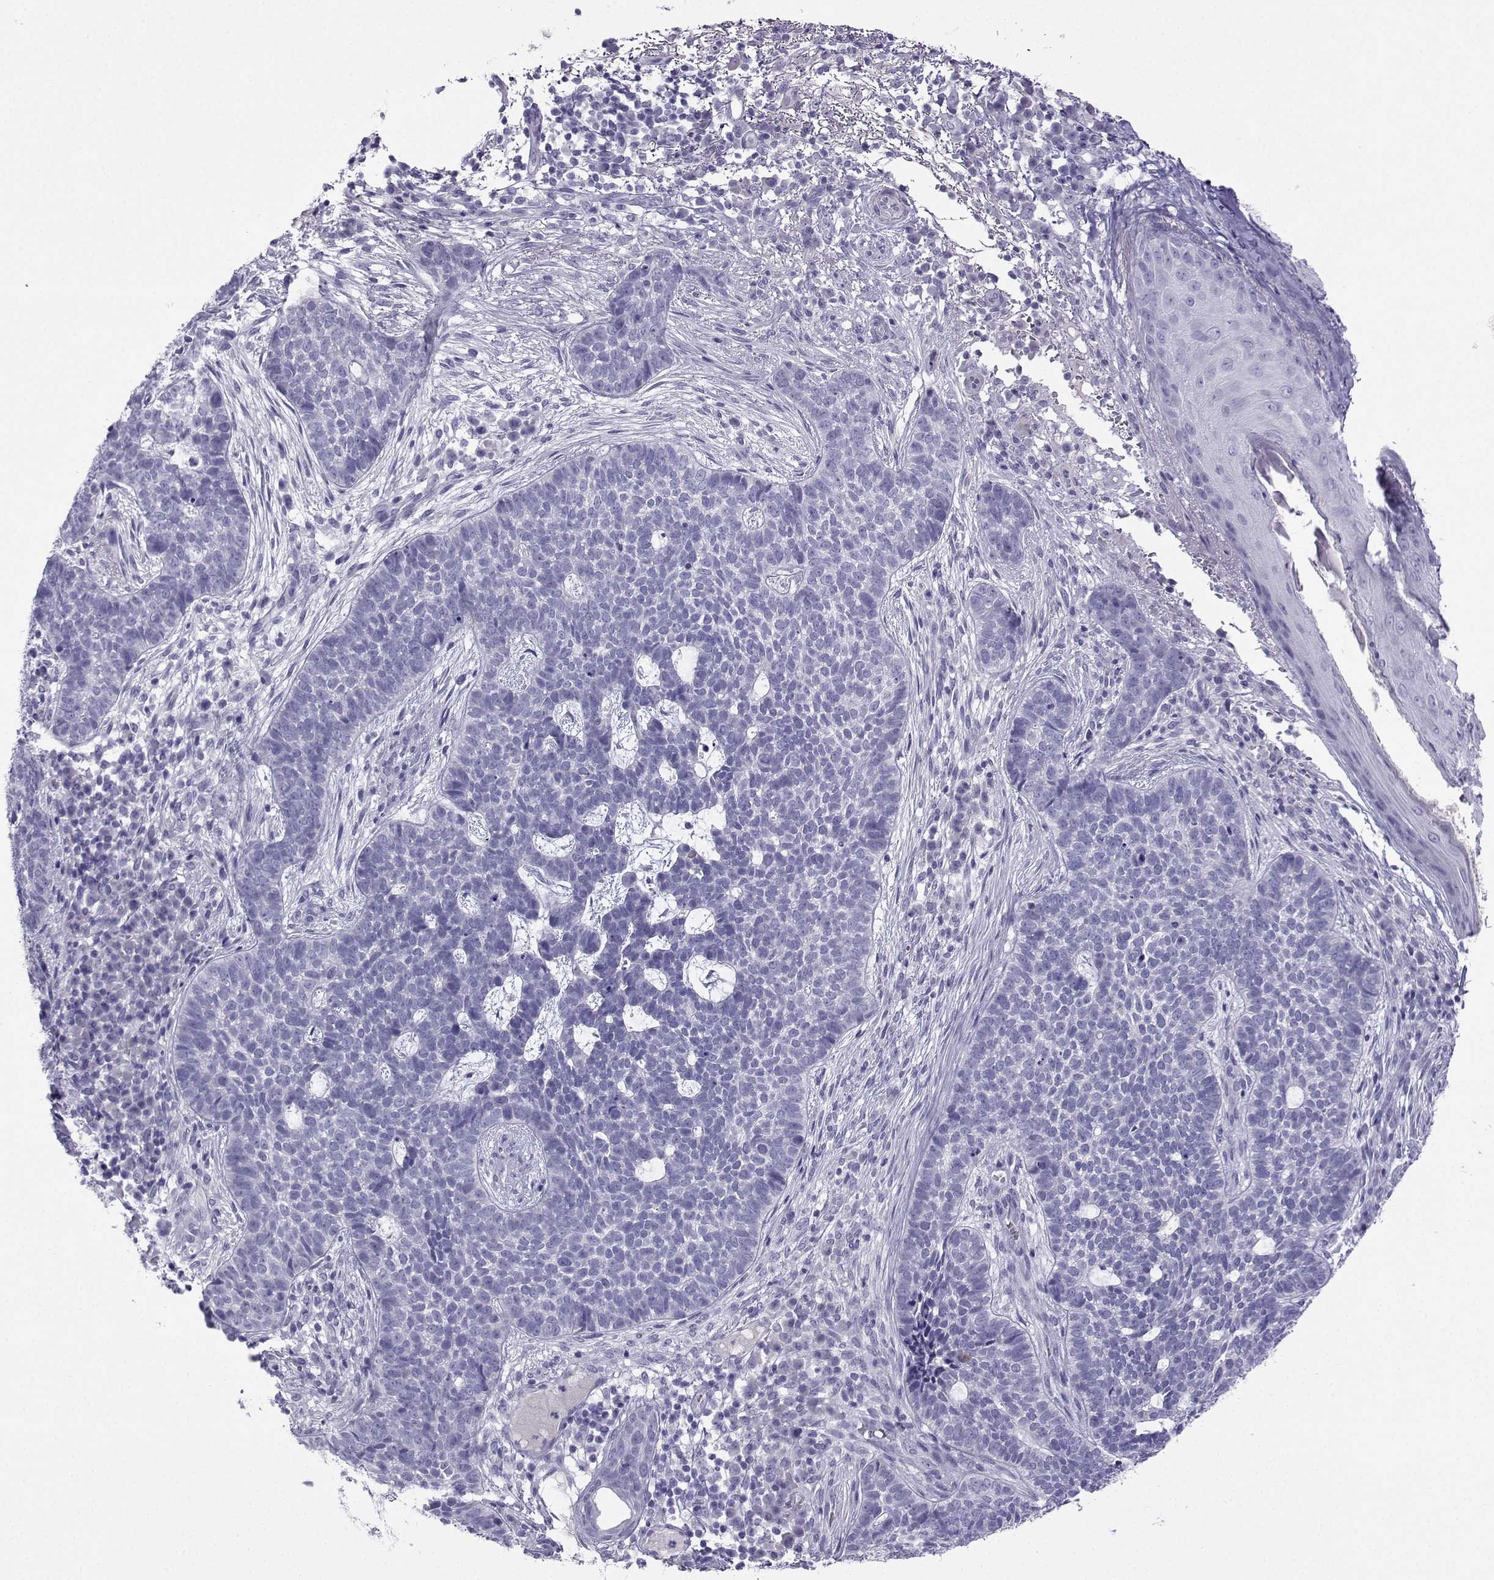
{"staining": {"intensity": "negative", "quantity": "none", "location": "none"}, "tissue": "skin cancer", "cell_type": "Tumor cells", "image_type": "cancer", "snomed": [{"axis": "morphology", "description": "Basal cell carcinoma"}, {"axis": "topography", "description": "Skin"}], "caption": "This image is of skin basal cell carcinoma stained with IHC to label a protein in brown with the nuclei are counter-stained blue. There is no staining in tumor cells. (DAB (3,3'-diaminobenzidine) IHC with hematoxylin counter stain).", "gene": "FBXO24", "patient": {"sex": "female", "age": 69}}